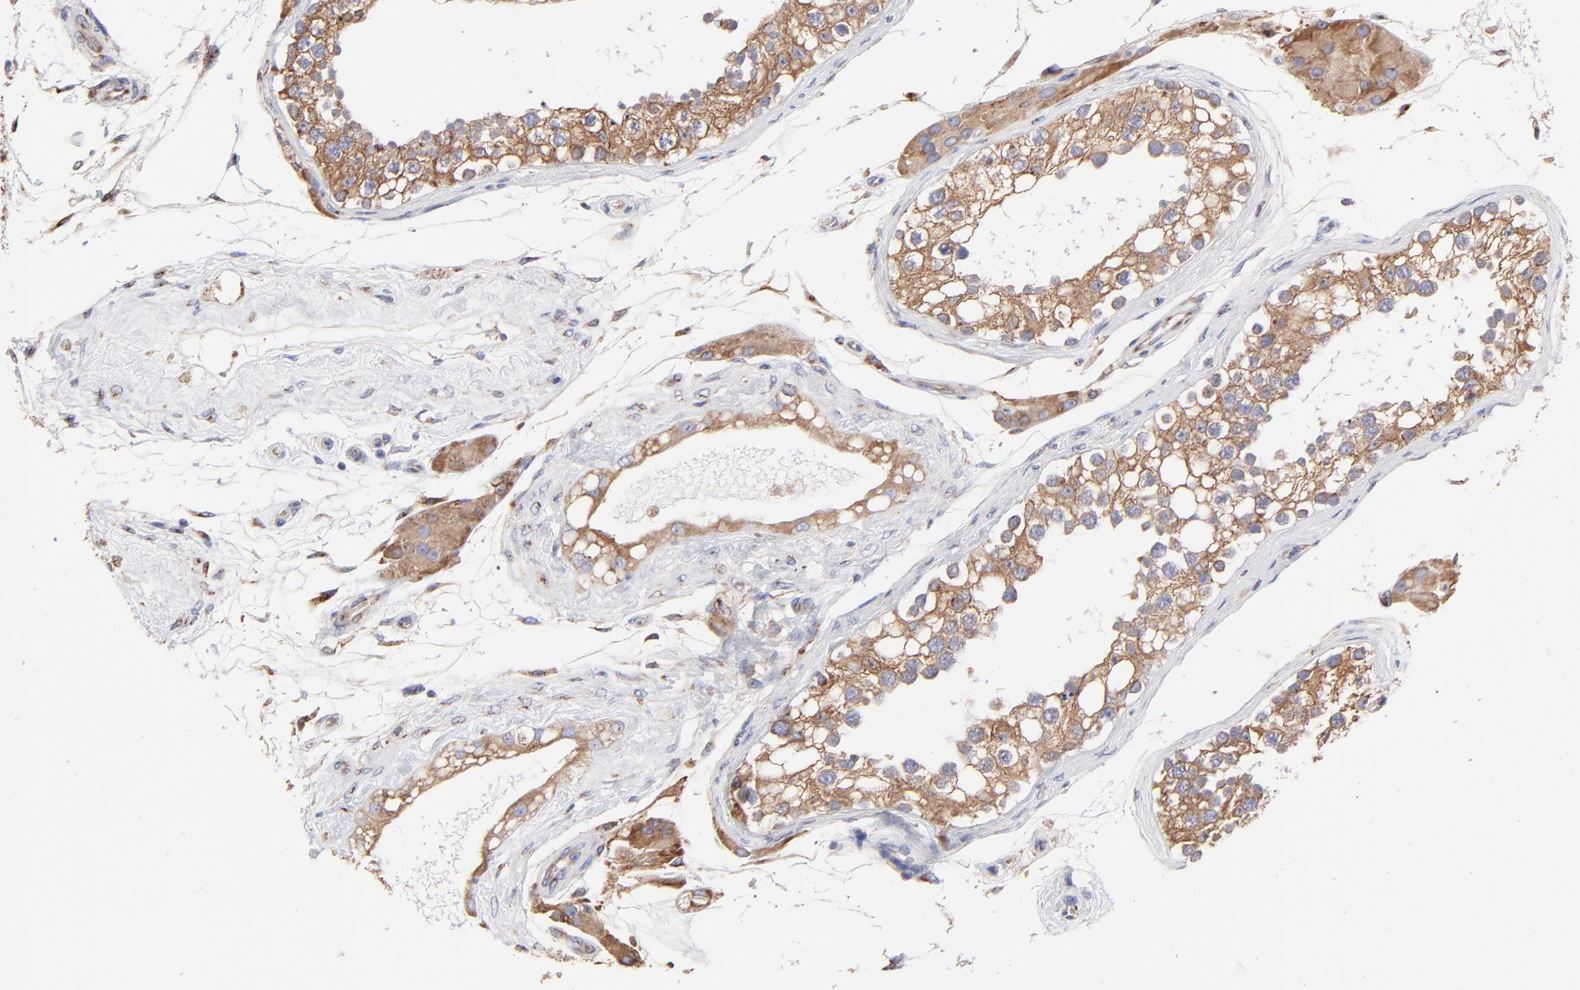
{"staining": {"intensity": "moderate", "quantity": ">75%", "location": "cytoplasmic/membranous"}, "tissue": "testis", "cell_type": "Cells in seminiferous ducts", "image_type": "normal", "snomed": [{"axis": "morphology", "description": "Normal tissue, NOS"}, {"axis": "topography", "description": "Testis"}], "caption": "This histopathology image displays unremarkable testis stained with immunohistochemistry (IHC) to label a protein in brown. The cytoplasmic/membranous of cells in seminiferous ducts show moderate positivity for the protein. Nuclei are counter-stained blue.", "gene": "LMAN1", "patient": {"sex": "male", "age": 68}}